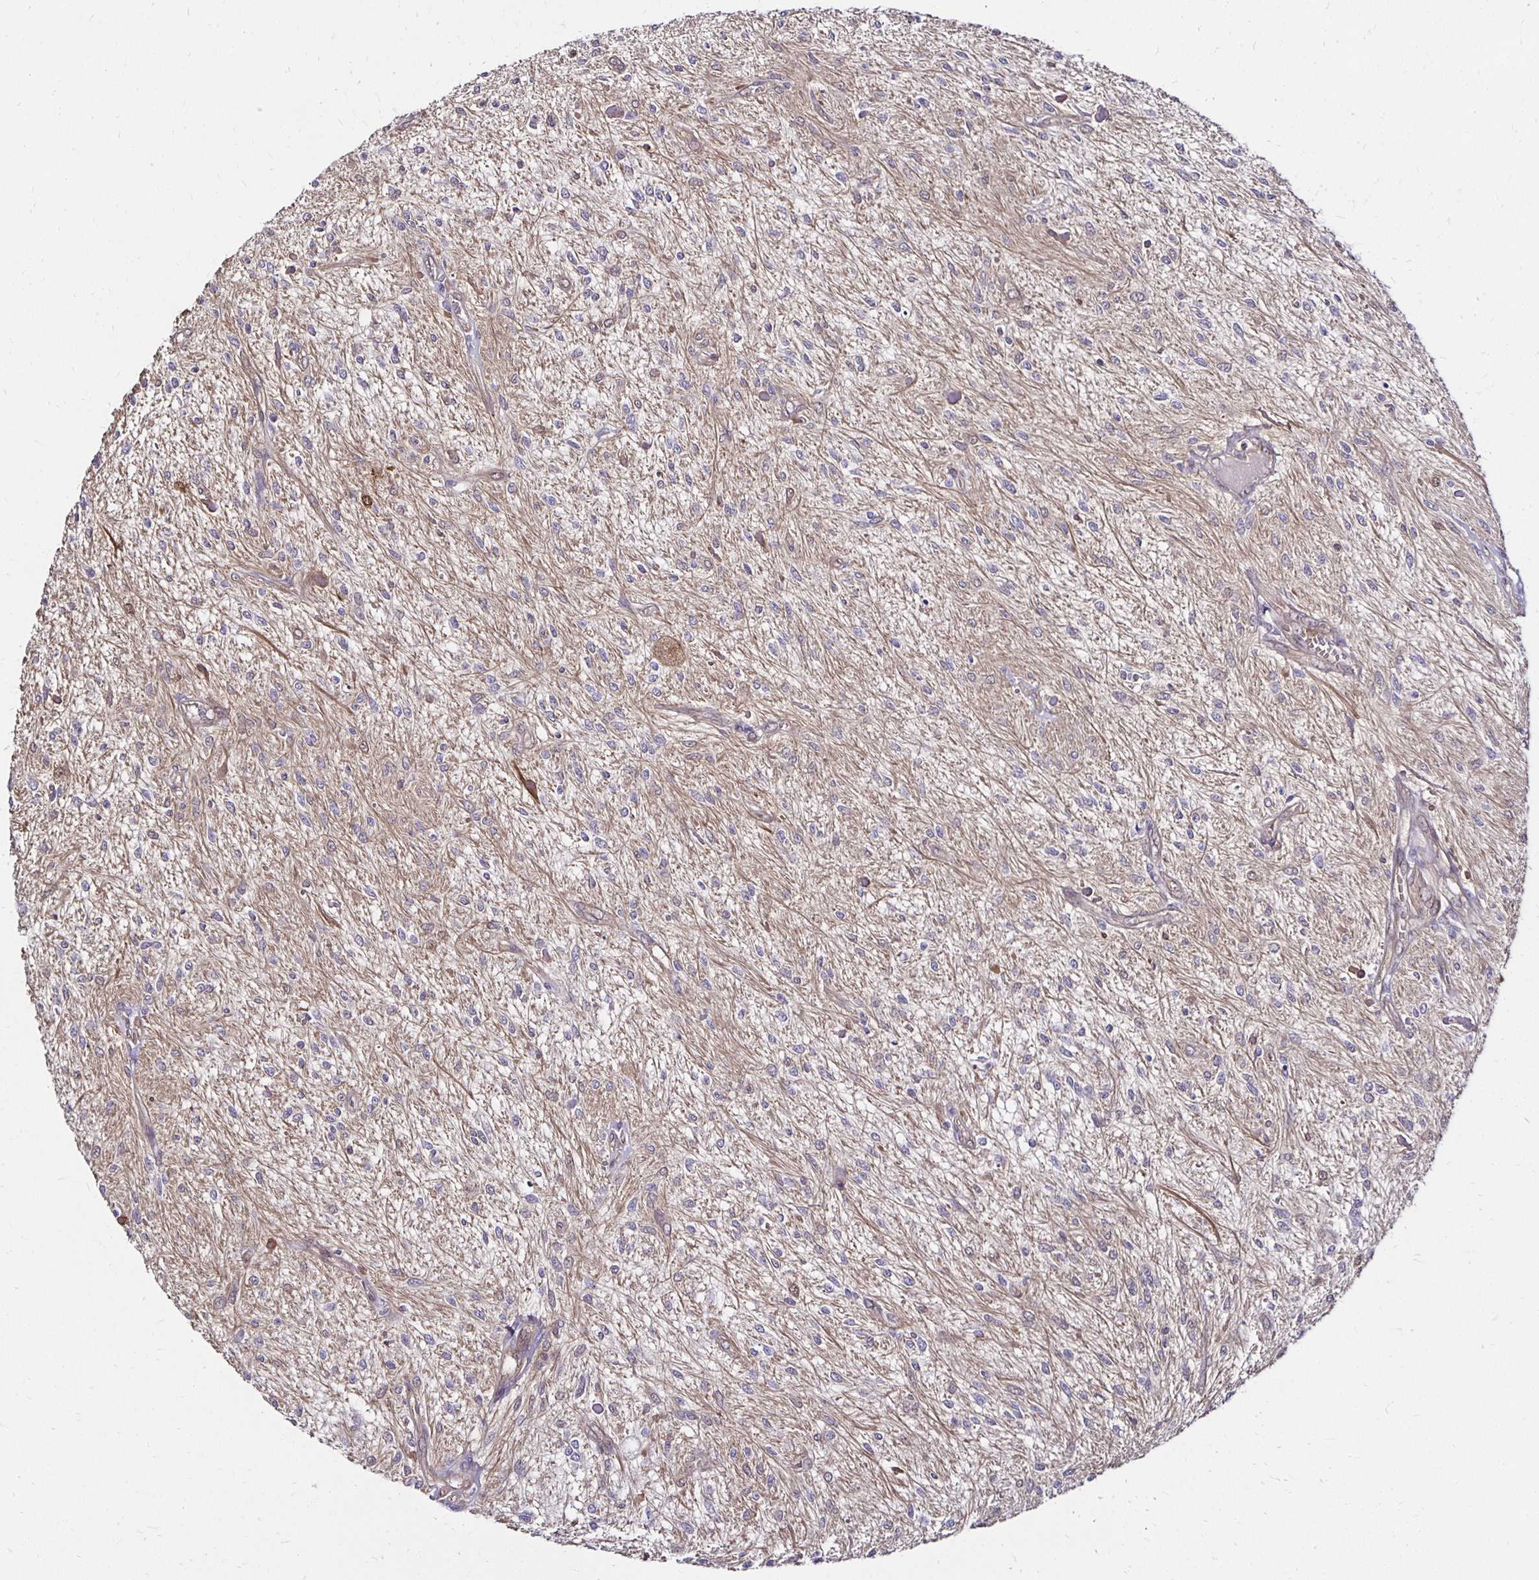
{"staining": {"intensity": "negative", "quantity": "none", "location": "none"}, "tissue": "glioma", "cell_type": "Tumor cells", "image_type": "cancer", "snomed": [{"axis": "morphology", "description": "Glioma, malignant, Low grade"}, {"axis": "topography", "description": "Cerebellum"}], "caption": "Immunohistochemistry (IHC) image of malignant low-grade glioma stained for a protein (brown), which demonstrates no positivity in tumor cells. (Stains: DAB (3,3'-diaminobenzidine) immunohistochemistry with hematoxylin counter stain, Microscopy: brightfield microscopy at high magnification).", "gene": "TXN", "patient": {"sex": "female", "age": 14}}